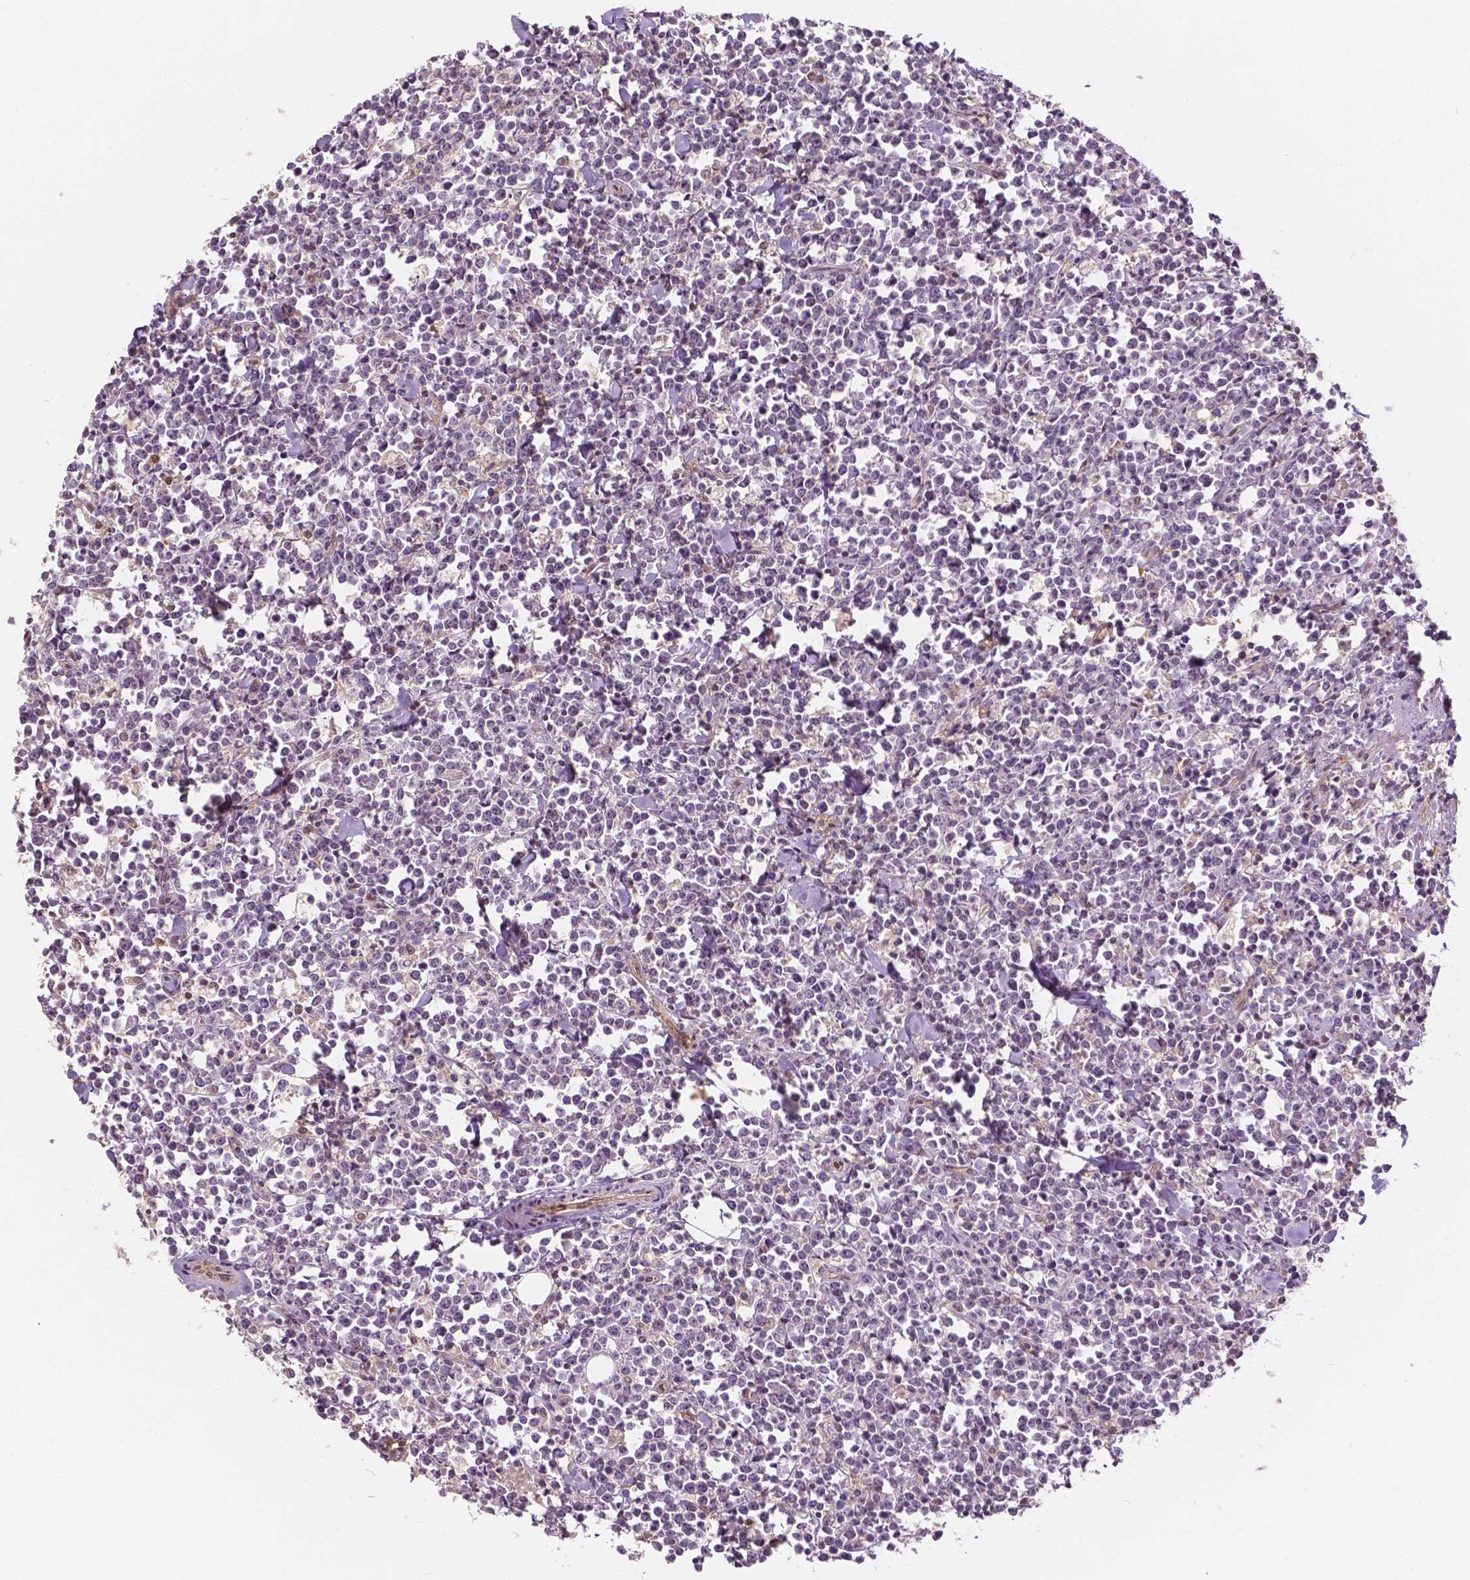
{"staining": {"intensity": "negative", "quantity": "none", "location": "none"}, "tissue": "lymphoma", "cell_type": "Tumor cells", "image_type": "cancer", "snomed": [{"axis": "morphology", "description": "Malignant lymphoma, non-Hodgkin's type, High grade"}, {"axis": "topography", "description": "Small intestine"}], "caption": "DAB (3,3'-diaminobenzidine) immunohistochemical staining of human lymphoma demonstrates no significant expression in tumor cells. (DAB (3,3'-diaminobenzidine) IHC with hematoxylin counter stain).", "gene": "NAPRT", "patient": {"sex": "female", "age": 56}}